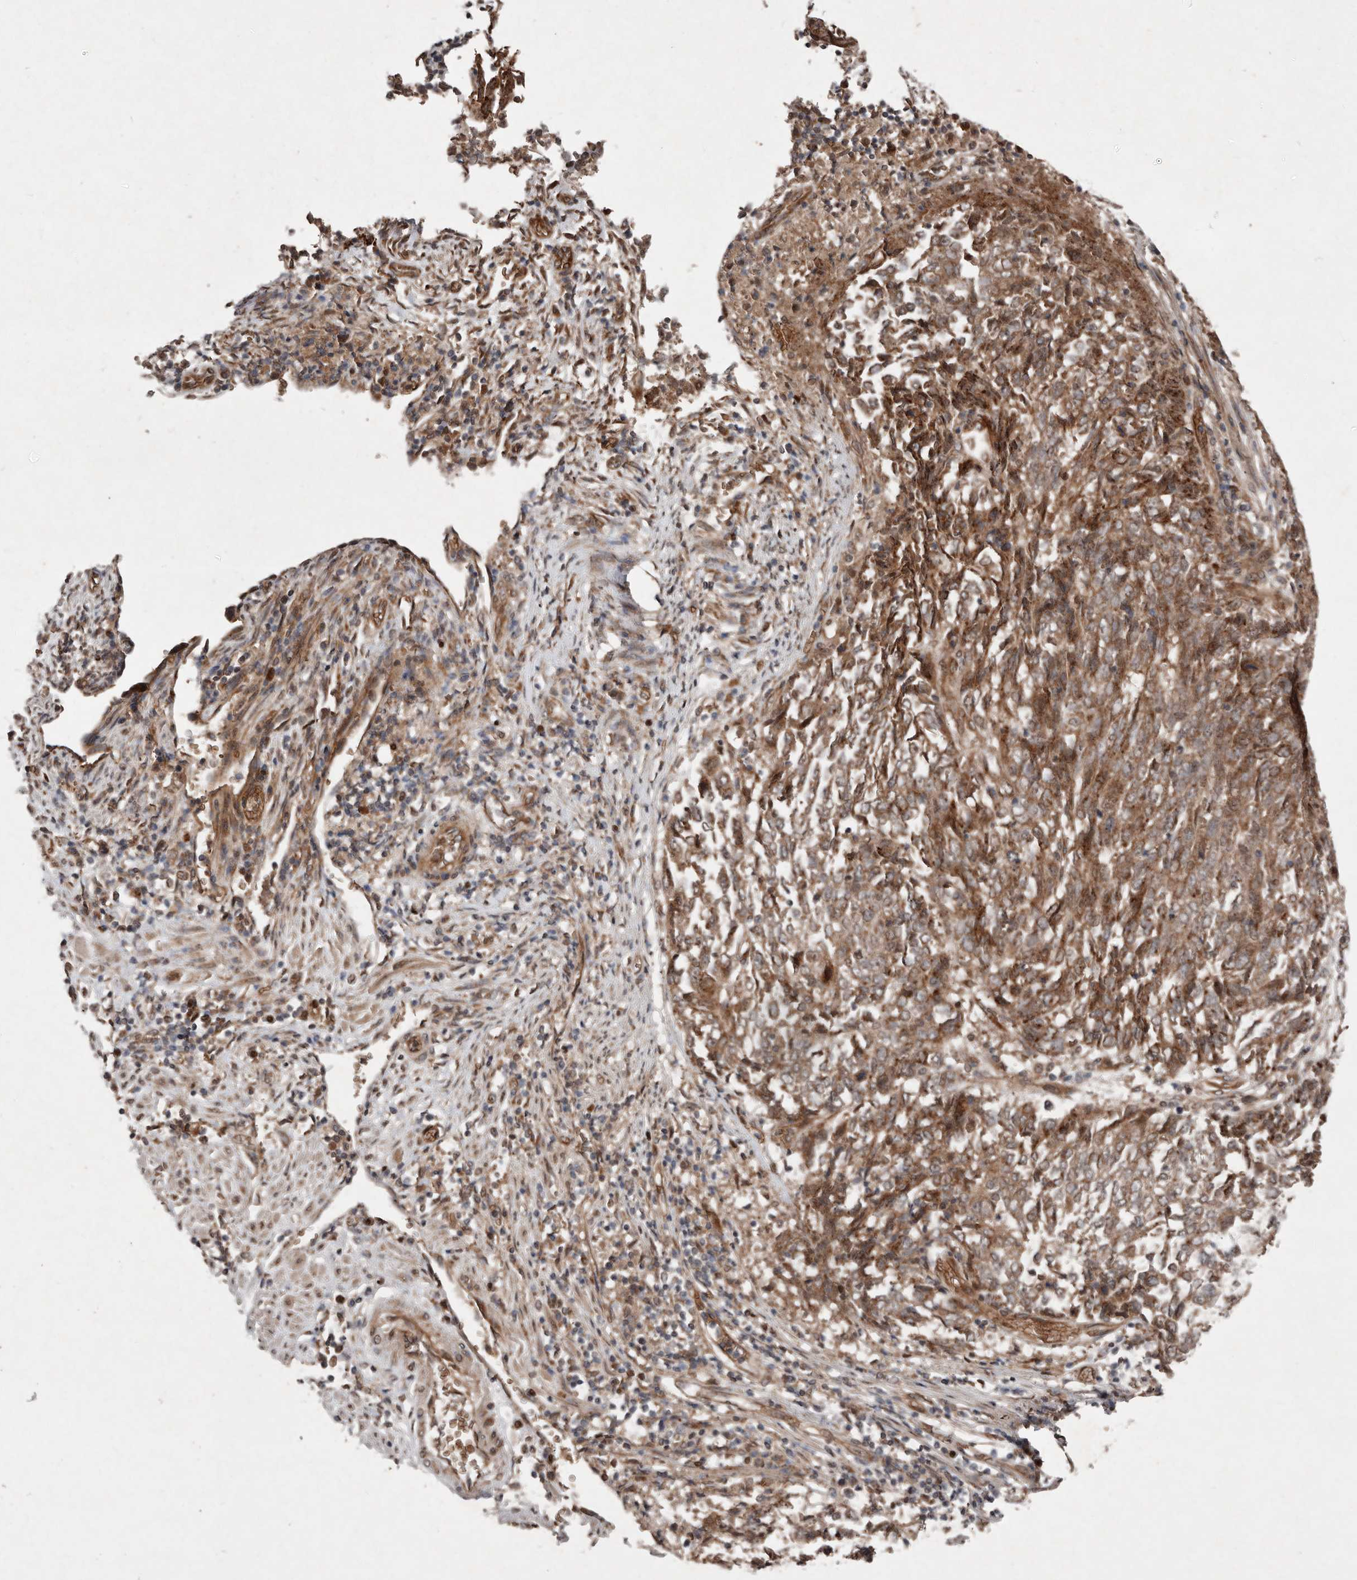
{"staining": {"intensity": "moderate", "quantity": ">75%", "location": "cytoplasmic/membranous"}, "tissue": "endometrial cancer", "cell_type": "Tumor cells", "image_type": "cancer", "snomed": [{"axis": "morphology", "description": "Adenocarcinoma, NOS"}, {"axis": "topography", "description": "Endometrium"}], "caption": "Immunohistochemistry (IHC) image of neoplastic tissue: adenocarcinoma (endometrial) stained using immunohistochemistry exhibits medium levels of moderate protein expression localized specifically in the cytoplasmic/membranous of tumor cells, appearing as a cytoplasmic/membranous brown color.", "gene": "DIP2C", "patient": {"sex": "female", "age": 80}}